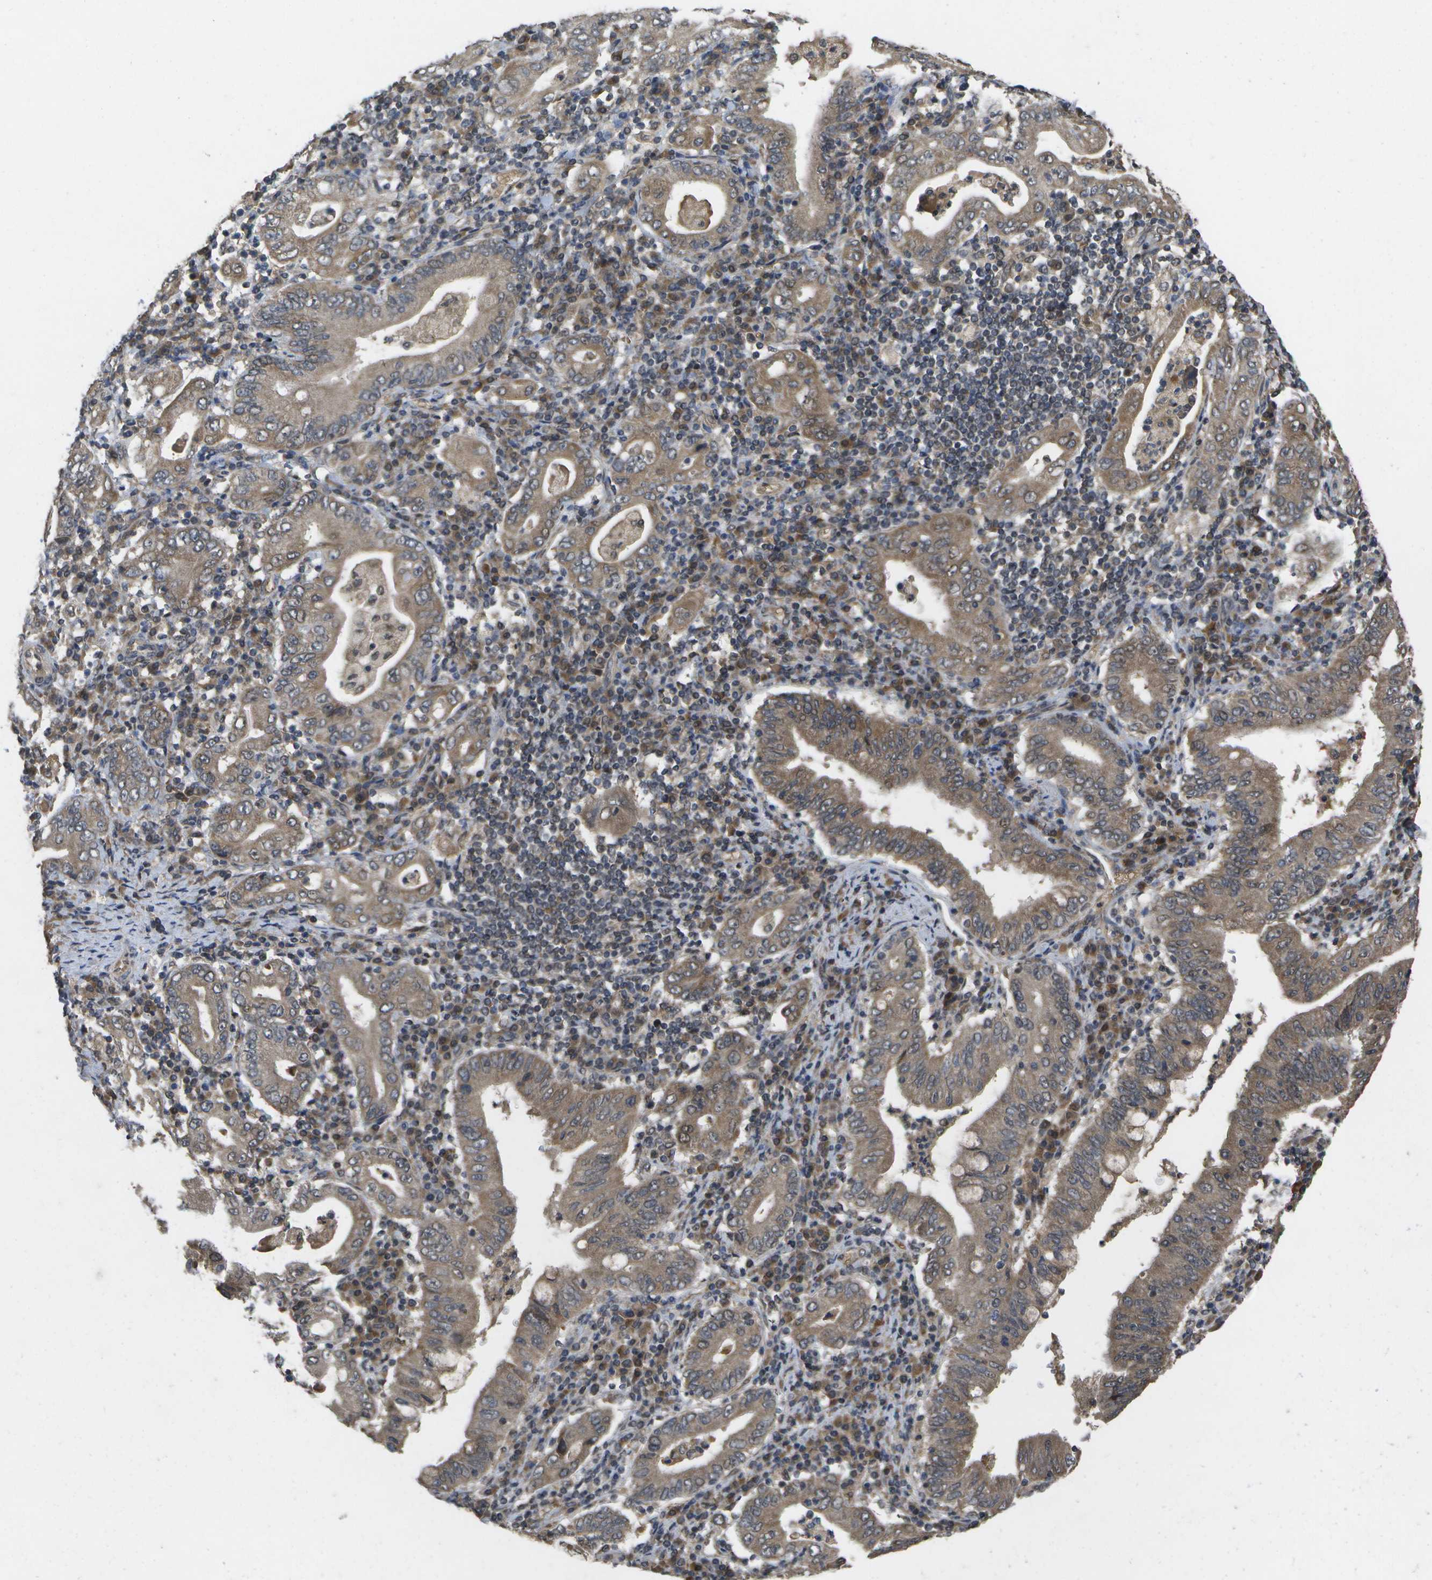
{"staining": {"intensity": "moderate", "quantity": ">75%", "location": "cytoplasmic/membranous"}, "tissue": "stomach cancer", "cell_type": "Tumor cells", "image_type": "cancer", "snomed": [{"axis": "morphology", "description": "Normal tissue, NOS"}, {"axis": "morphology", "description": "Adenocarcinoma, NOS"}, {"axis": "topography", "description": "Esophagus"}, {"axis": "topography", "description": "Stomach, upper"}, {"axis": "topography", "description": "Peripheral nerve tissue"}], "caption": "Immunohistochemical staining of human adenocarcinoma (stomach) reveals medium levels of moderate cytoplasmic/membranous protein staining in about >75% of tumor cells. (DAB (3,3'-diaminobenzidine) IHC, brown staining for protein, blue staining for nuclei).", "gene": "ALAS1", "patient": {"sex": "male", "age": 62}}